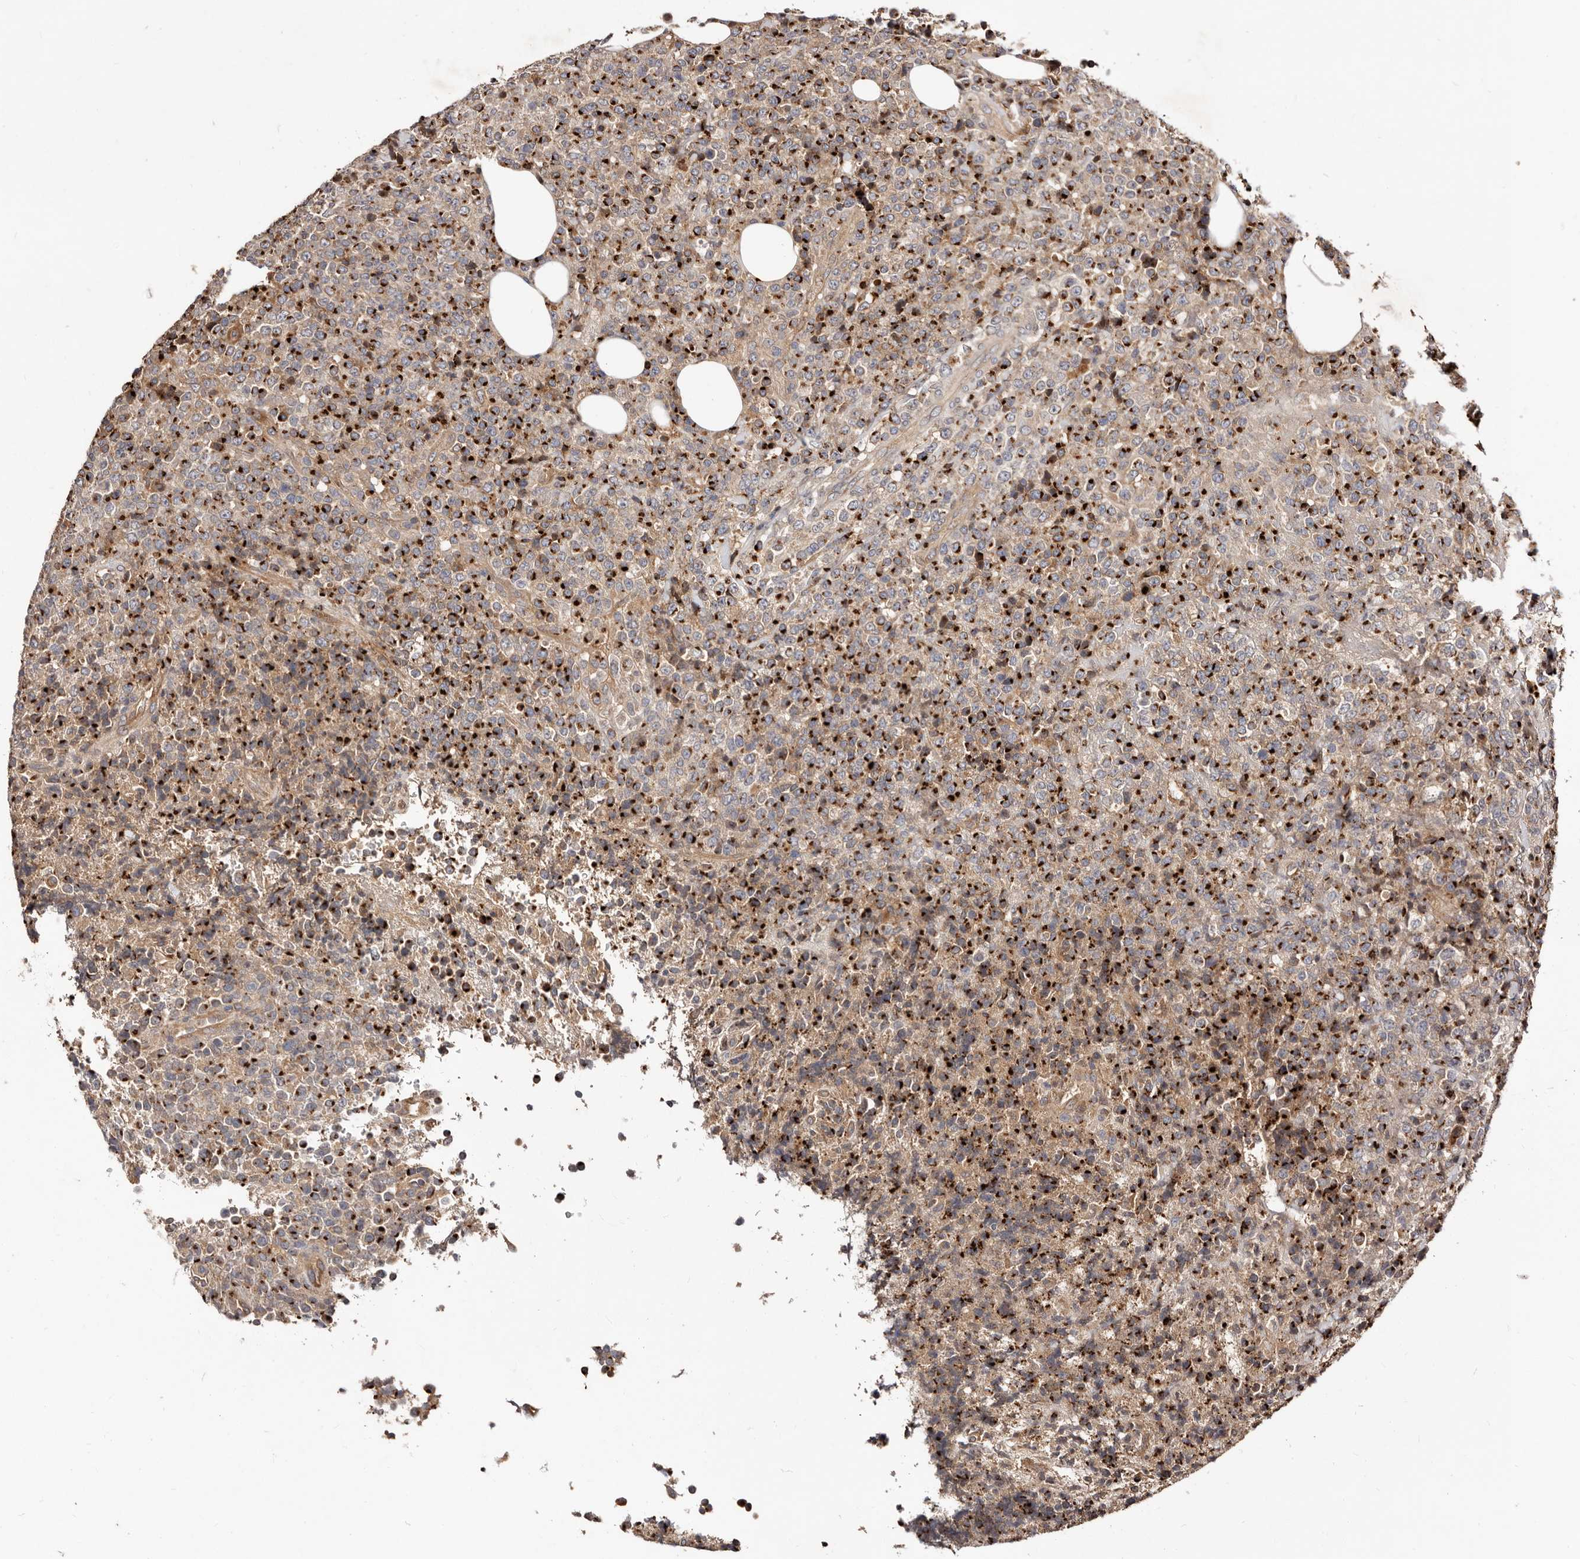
{"staining": {"intensity": "strong", "quantity": "25%-75%", "location": "cytoplasmic/membranous"}, "tissue": "lymphoma", "cell_type": "Tumor cells", "image_type": "cancer", "snomed": [{"axis": "morphology", "description": "Malignant lymphoma, non-Hodgkin's type, High grade"}, {"axis": "topography", "description": "Lymph node"}], "caption": "Tumor cells exhibit strong cytoplasmic/membranous expression in about 25%-75% of cells in lymphoma.", "gene": "DACT2", "patient": {"sex": "male", "age": 13}}